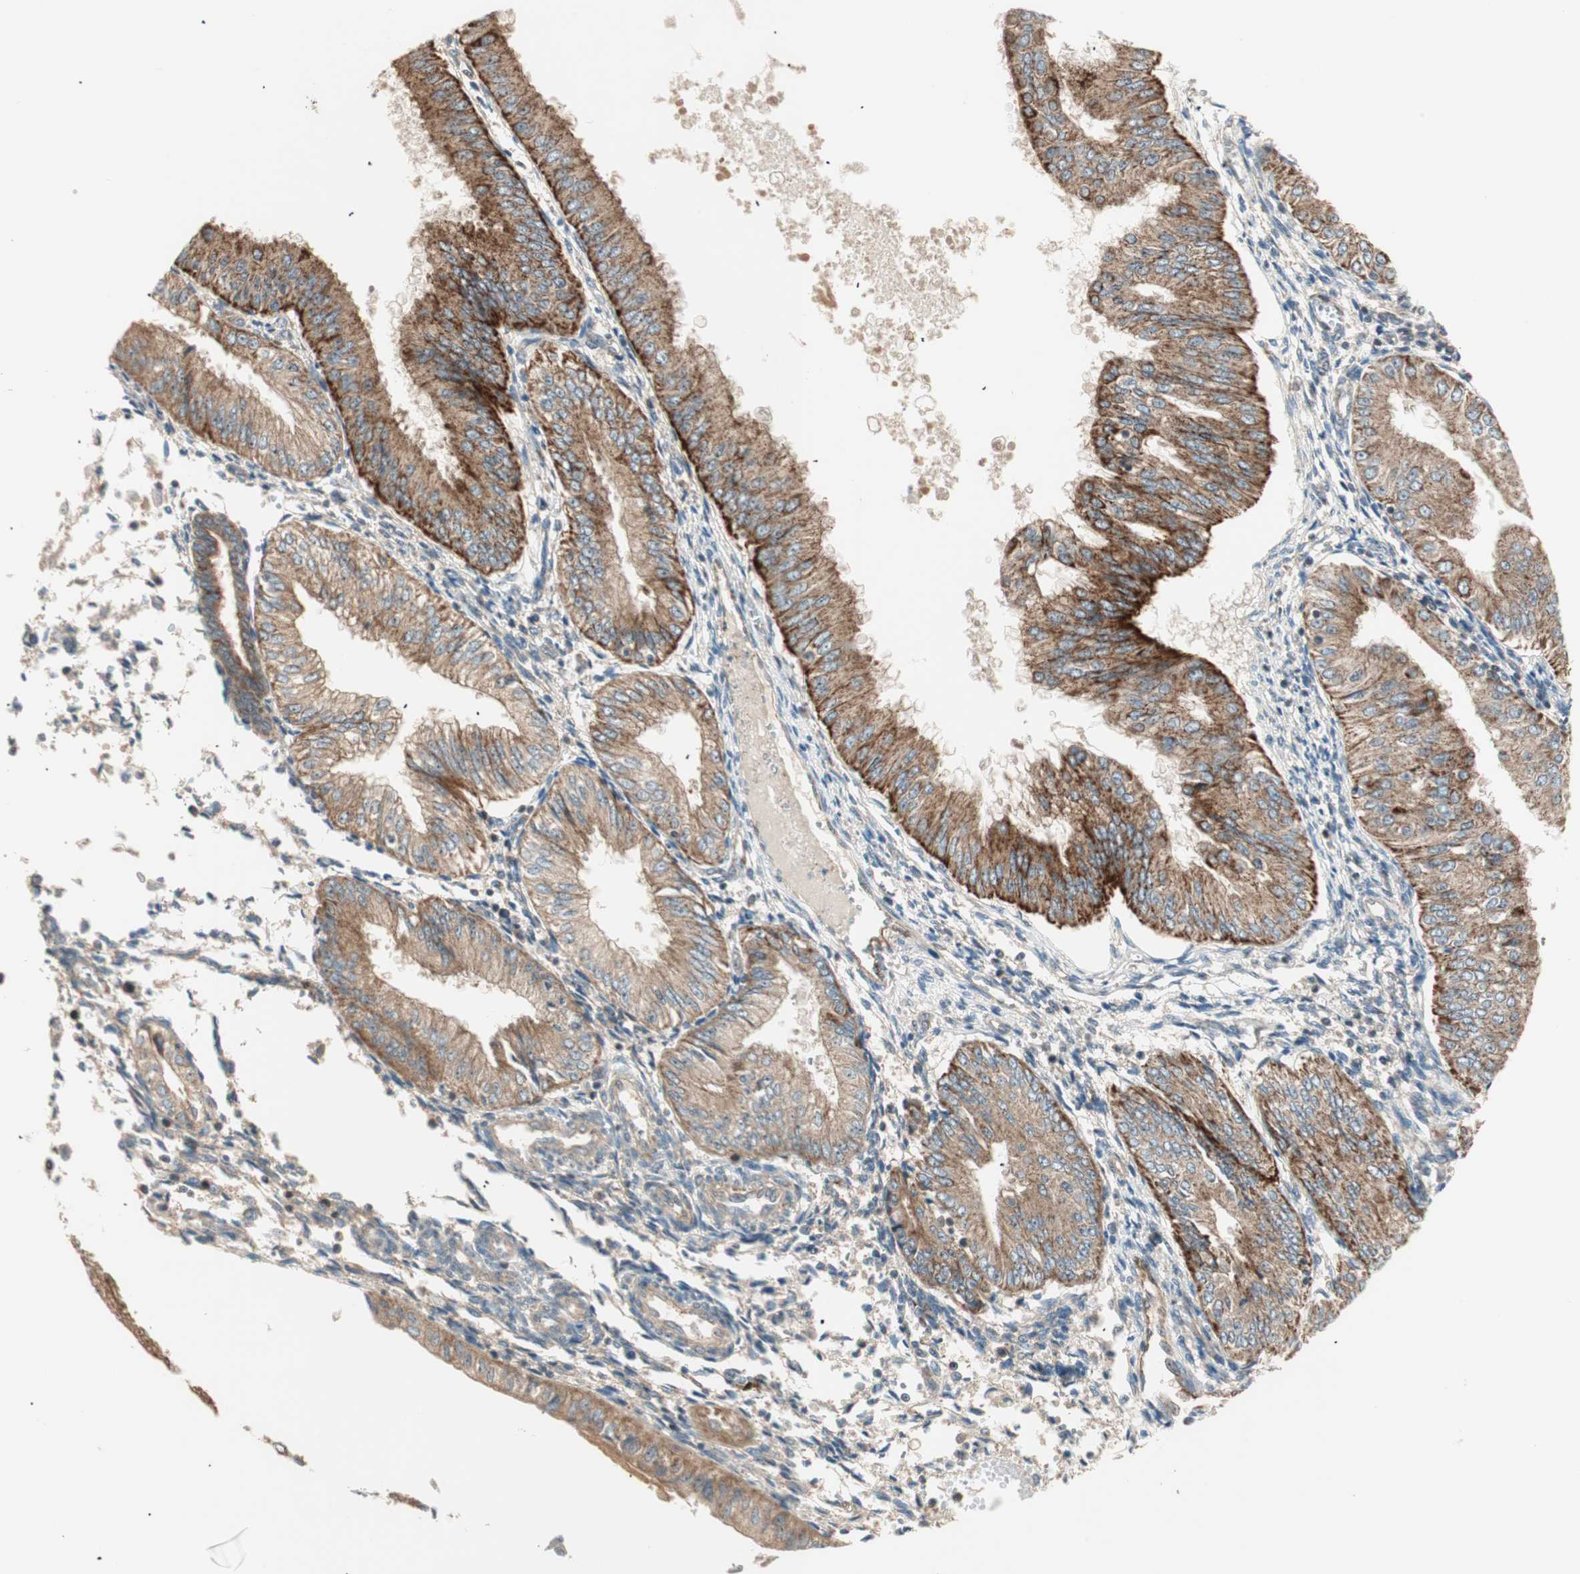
{"staining": {"intensity": "strong", "quantity": ">75%", "location": "cytoplasmic/membranous"}, "tissue": "endometrial cancer", "cell_type": "Tumor cells", "image_type": "cancer", "snomed": [{"axis": "morphology", "description": "Adenocarcinoma, NOS"}, {"axis": "topography", "description": "Endometrium"}], "caption": "Strong cytoplasmic/membranous positivity for a protein is present in about >75% of tumor cells of endometrial cancer (adenocarcinoma) using immunohistochemistry.", "gene": "CC2D1A", "patient": {"sex": "female", "age": 53}}